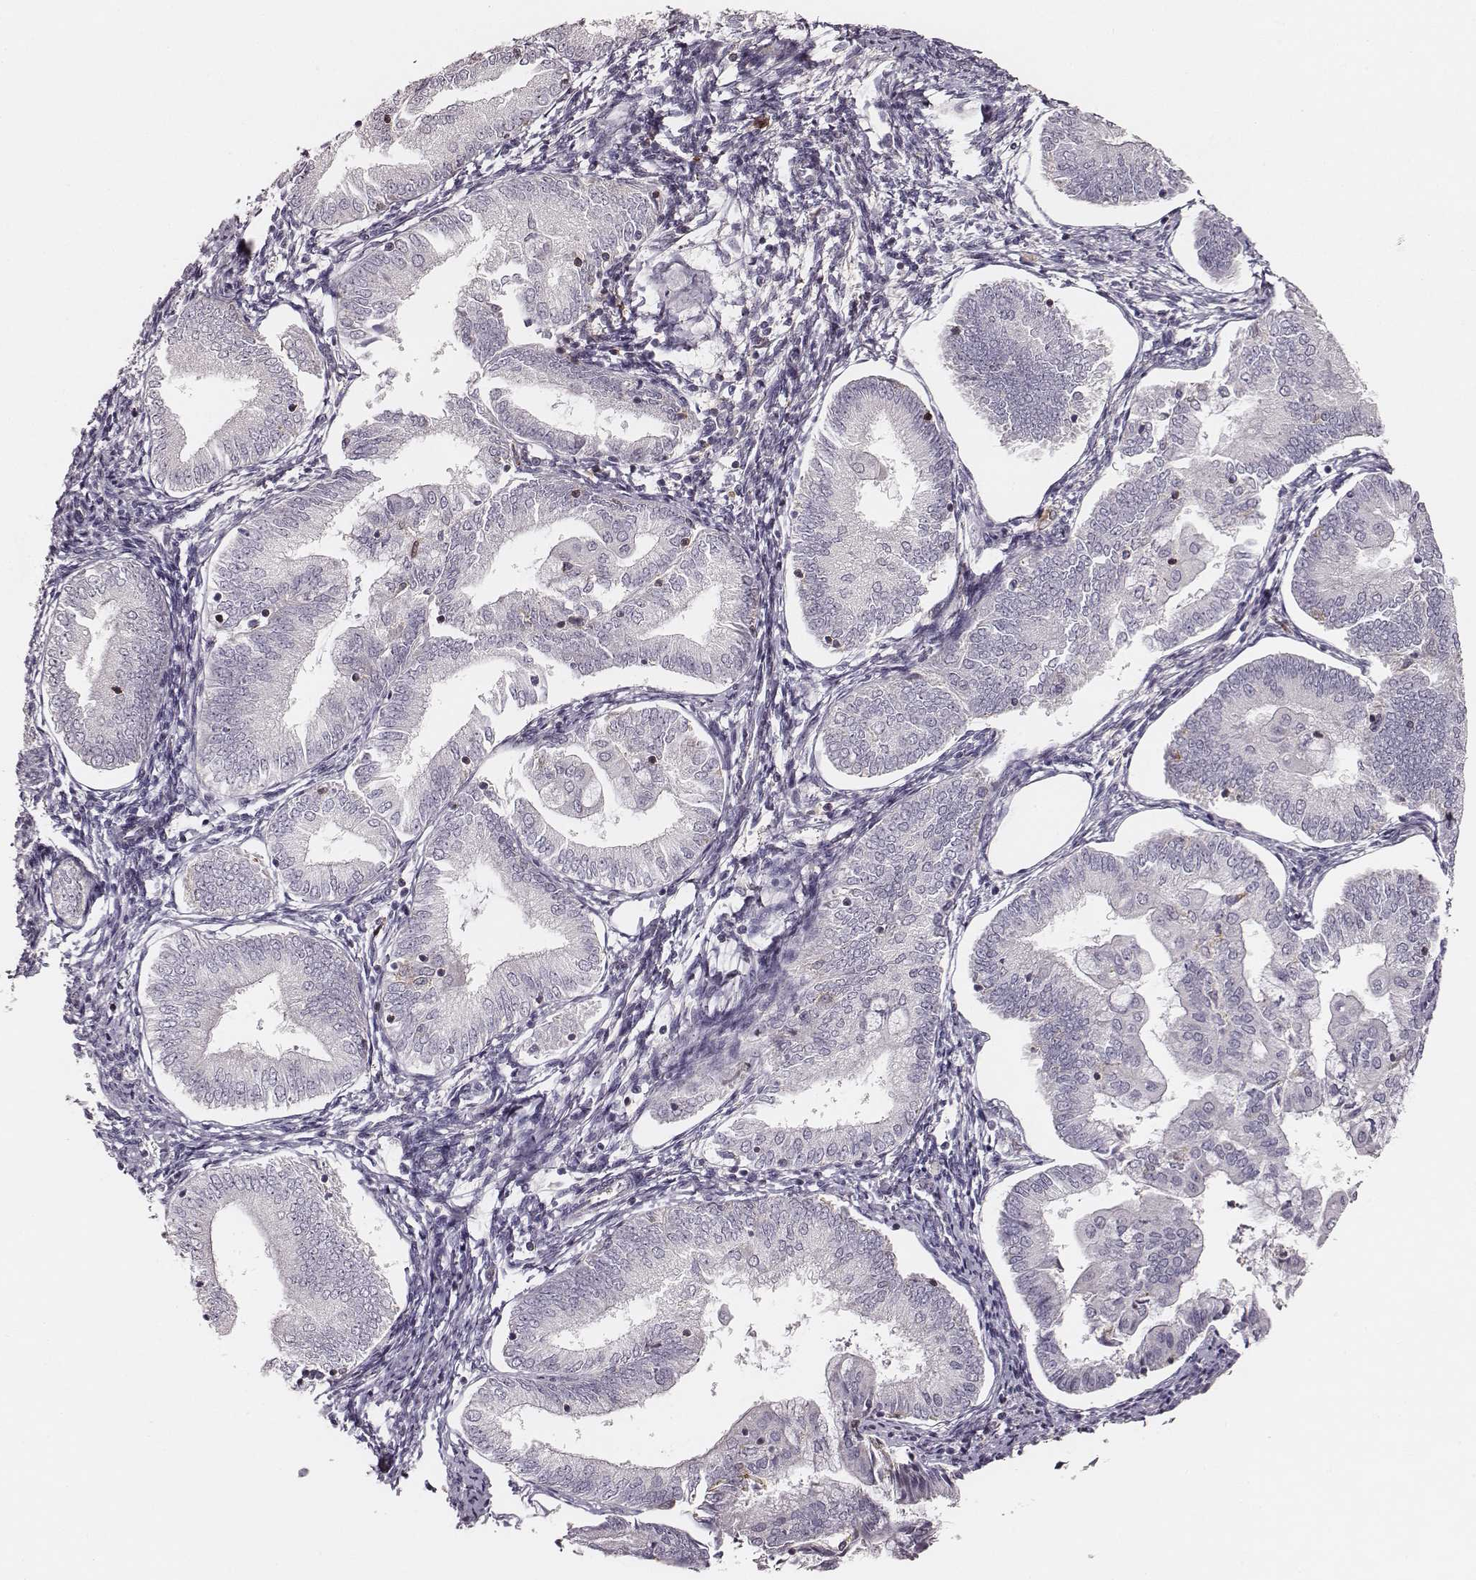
{"staining": {"intensity": "negative", "quantity": "none", "location": "none"}, "tissue": "endometrial cancer", "cell_type": "Tumor cells", "image_type": "cancer", "snomed": [{"axis": "morphology", "description": "Adenocarcinoma, NOS"}, {"axis": "topography", "description": "Endometrium"}], "caption": "Tumor cells show no significant positivity in endometrial adenocarcinoma.", "gene": "ZYX", "patient": {"sex": "female", "age": 55}}